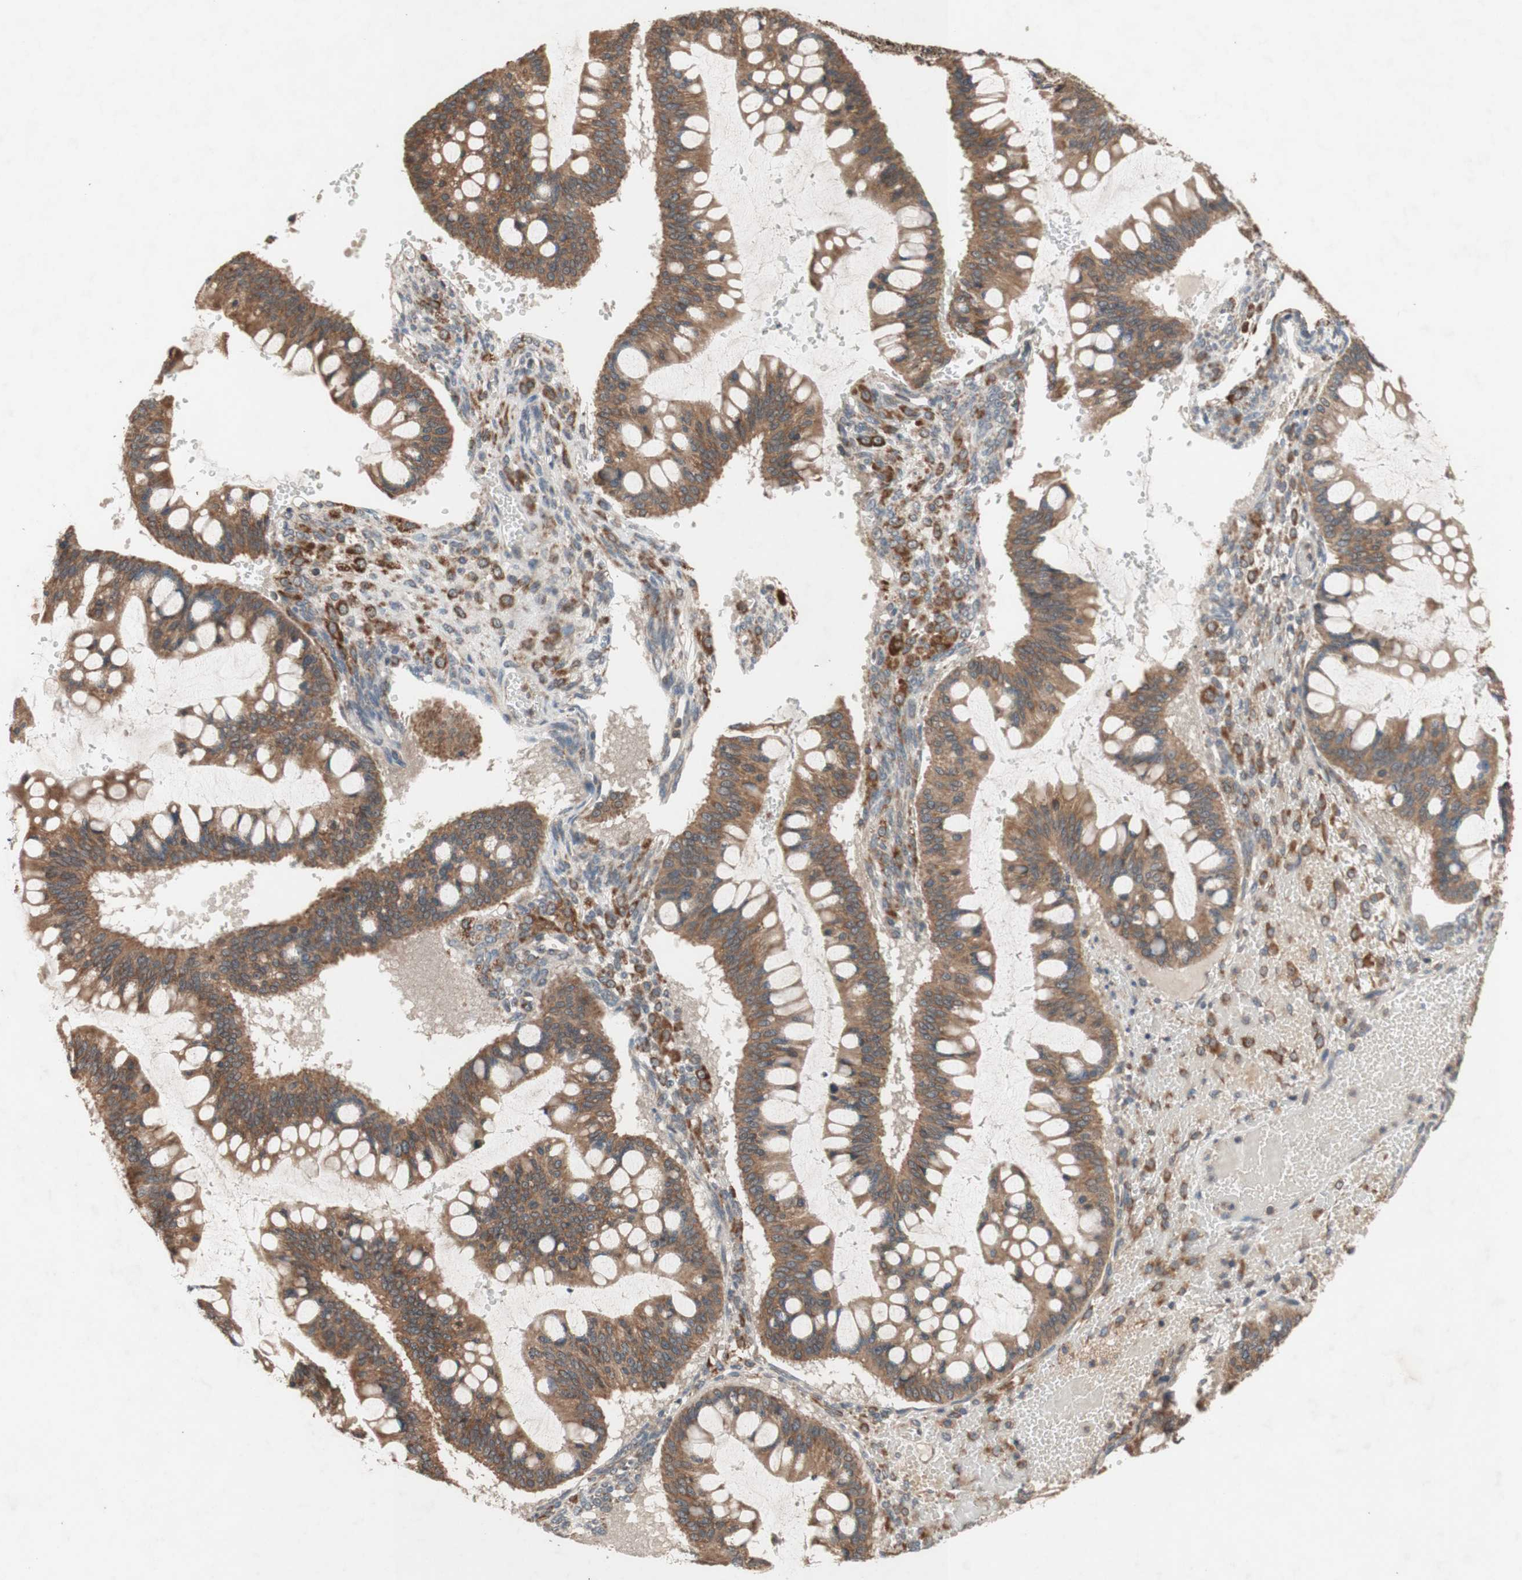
{"staining": {"intensity": "moderate", "quantity": ">75%", "location": "cytoplasmic/membranous"}, "tissue": "ovarian cancer", "cell_type": "Tumor cells", "image_type": "cancer", "snomed": [{"axis": "morphology", "description": "Cystadenocarcinoma, mucinous, NOS"}, {"axis": "topography", "description": "Ovary"}], "caption": "Approximately >75% of tumor cells in human ovarian mucinous cystadenocarcinoma show moderate cytoplasmic/membranous protein expression as visualized by brown immunohistochemical staining.", "gene": "DDOST", "patient": {"sex": "female", "age": 73}}